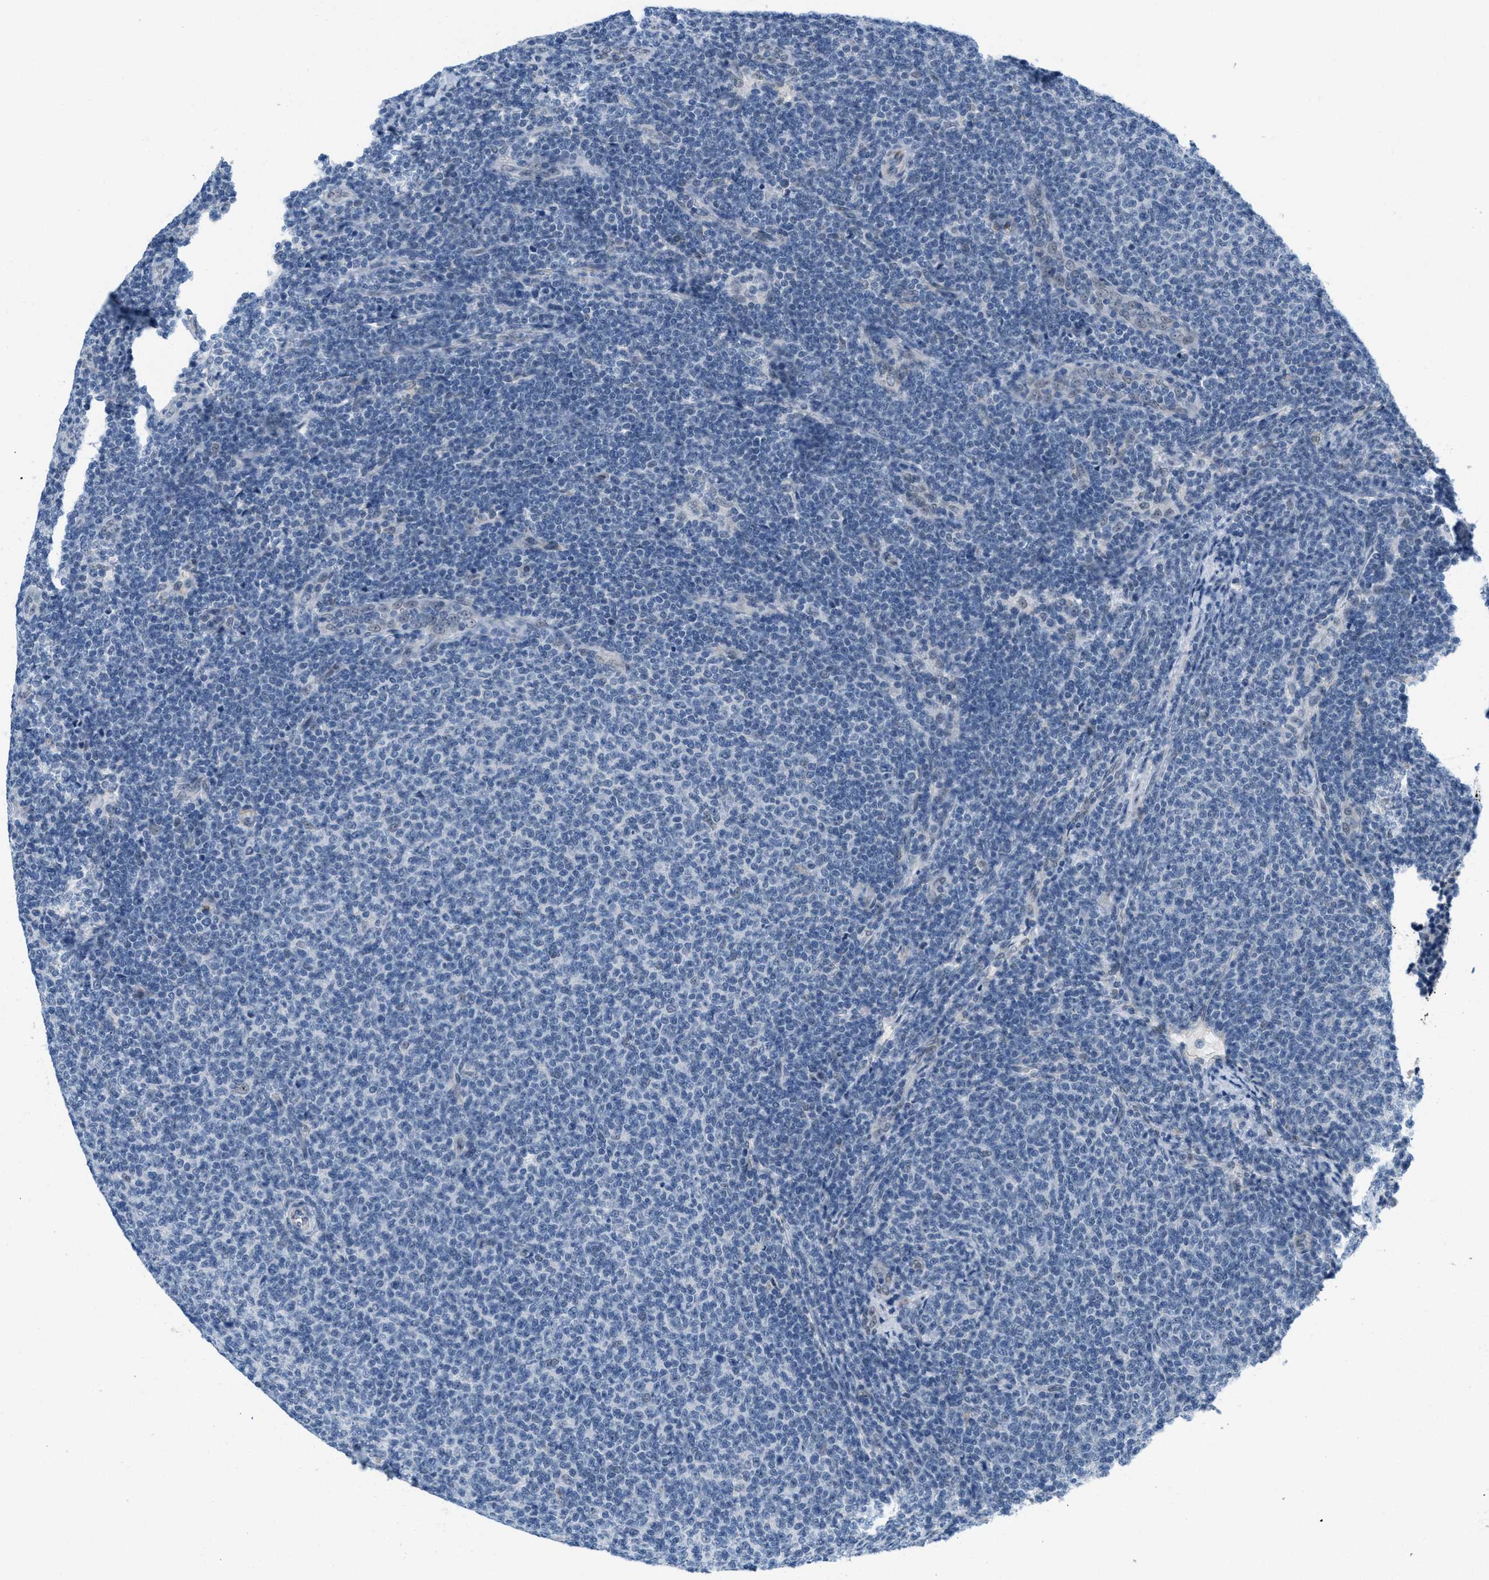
{"staining": {"intensity": "negative", "quantity": "none", "location": "none"}, "tissue": "lymphoma", "cell_type": "Tumor cells", "image_type": "cancer", "snomed": [{"axis": "morphology", "description": "Malignant lymphoma, non-Hodgkin's type, Low grade"}, {"axis": "topography", "description": "Lymph node"}], "caption": "Immunohistochemical staining of human low-grade malignant lymphoma, non-Hodgkin's type shows no significant positivity in tumor cells.", "gene": "HS3ST2", "patient": {"sex": "male", "age": 66}}